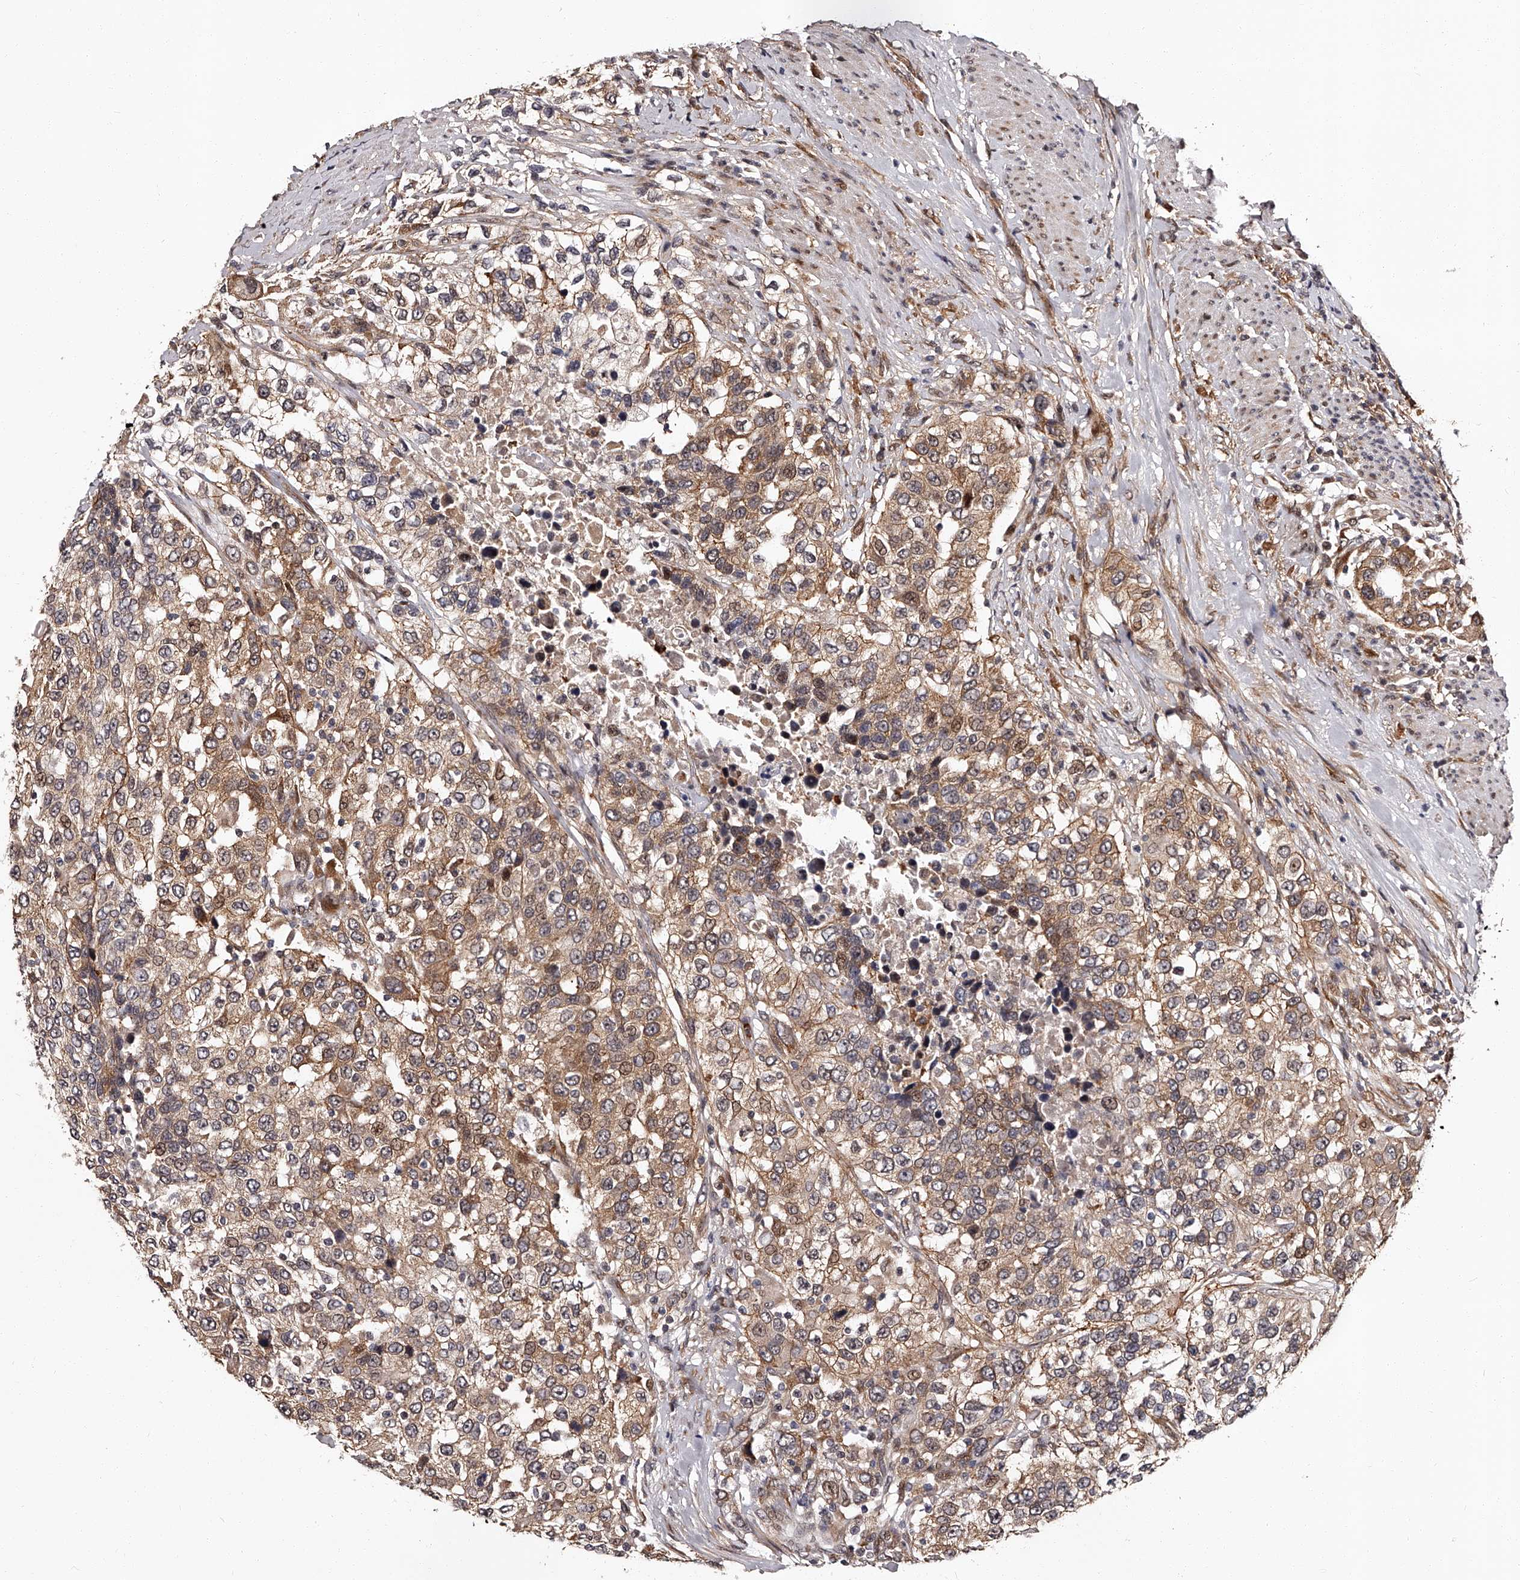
{"staining": {"intensity": "moderate", "quantity": ">75%", "location": "cytoplasmic/membranous"}, "tissue": "urothelial cancer", "cell_type": "Tumor cells", "image_type": "cancer", "snomed": [{"axis": "morphology", "description": "Urothelial carcinoma, High grade"}, {"axis": "topography", "description": "Urinary bladder"}], "caption": "Immunohistochemical staining of urothelial cancer demonstrates medium levels of moderate cytoplasmic/membranous expression in about >75% of tumor cells. (Brightfield microscopy of DAB IHC at high magnification).", "gene": "RSC1A1", "patient": {"sex": "female", "age": 80}}